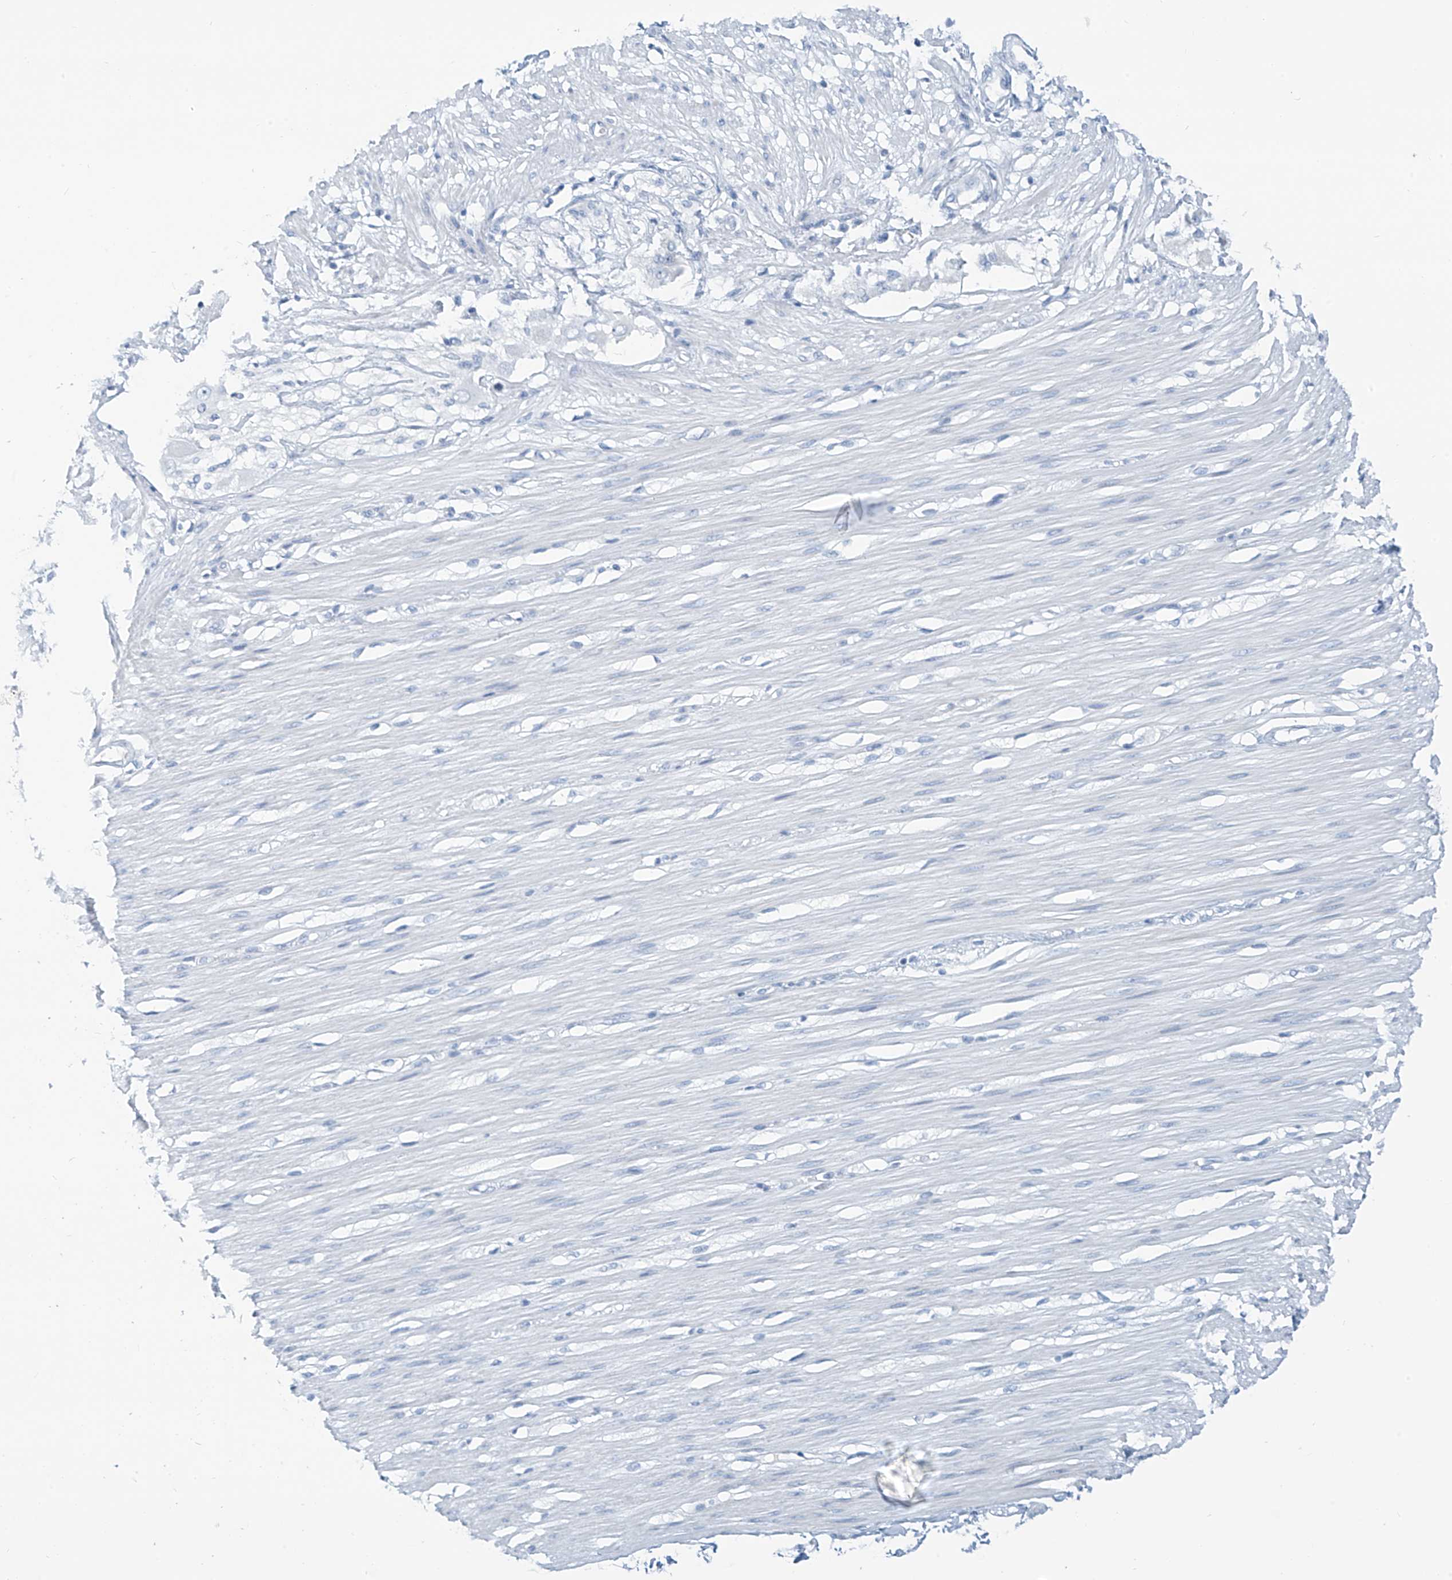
{"staining": {"intensity": "negative", "quantity": "none", "location": "none"}, "tissue": "smooth muscle", "cell_type": "Smooth muscle cells", "image_type": "normal", "snomed": [{"axis": "morphology", "description": "Normal tissue, NOS"}, {"axis": "morphology", "description": "Adenocarcinoma, NOS"}, {"axis": "topography", "description": "Colon"}, {"axis": "topography", "description": "Peripheral nerve tissue"}], "caption": "Immunohistochemistry (IHC) histopathology image of benign human smooth muscle stained for a protein (brown), which shows no positivity in smooth muscle cells. (DAB (3,3'-diaminobenzidine) immunohistochemistry with hematoxylin counter stain).", "gene": "SGO2", "patient": {"sex": "male", "age": 14}}